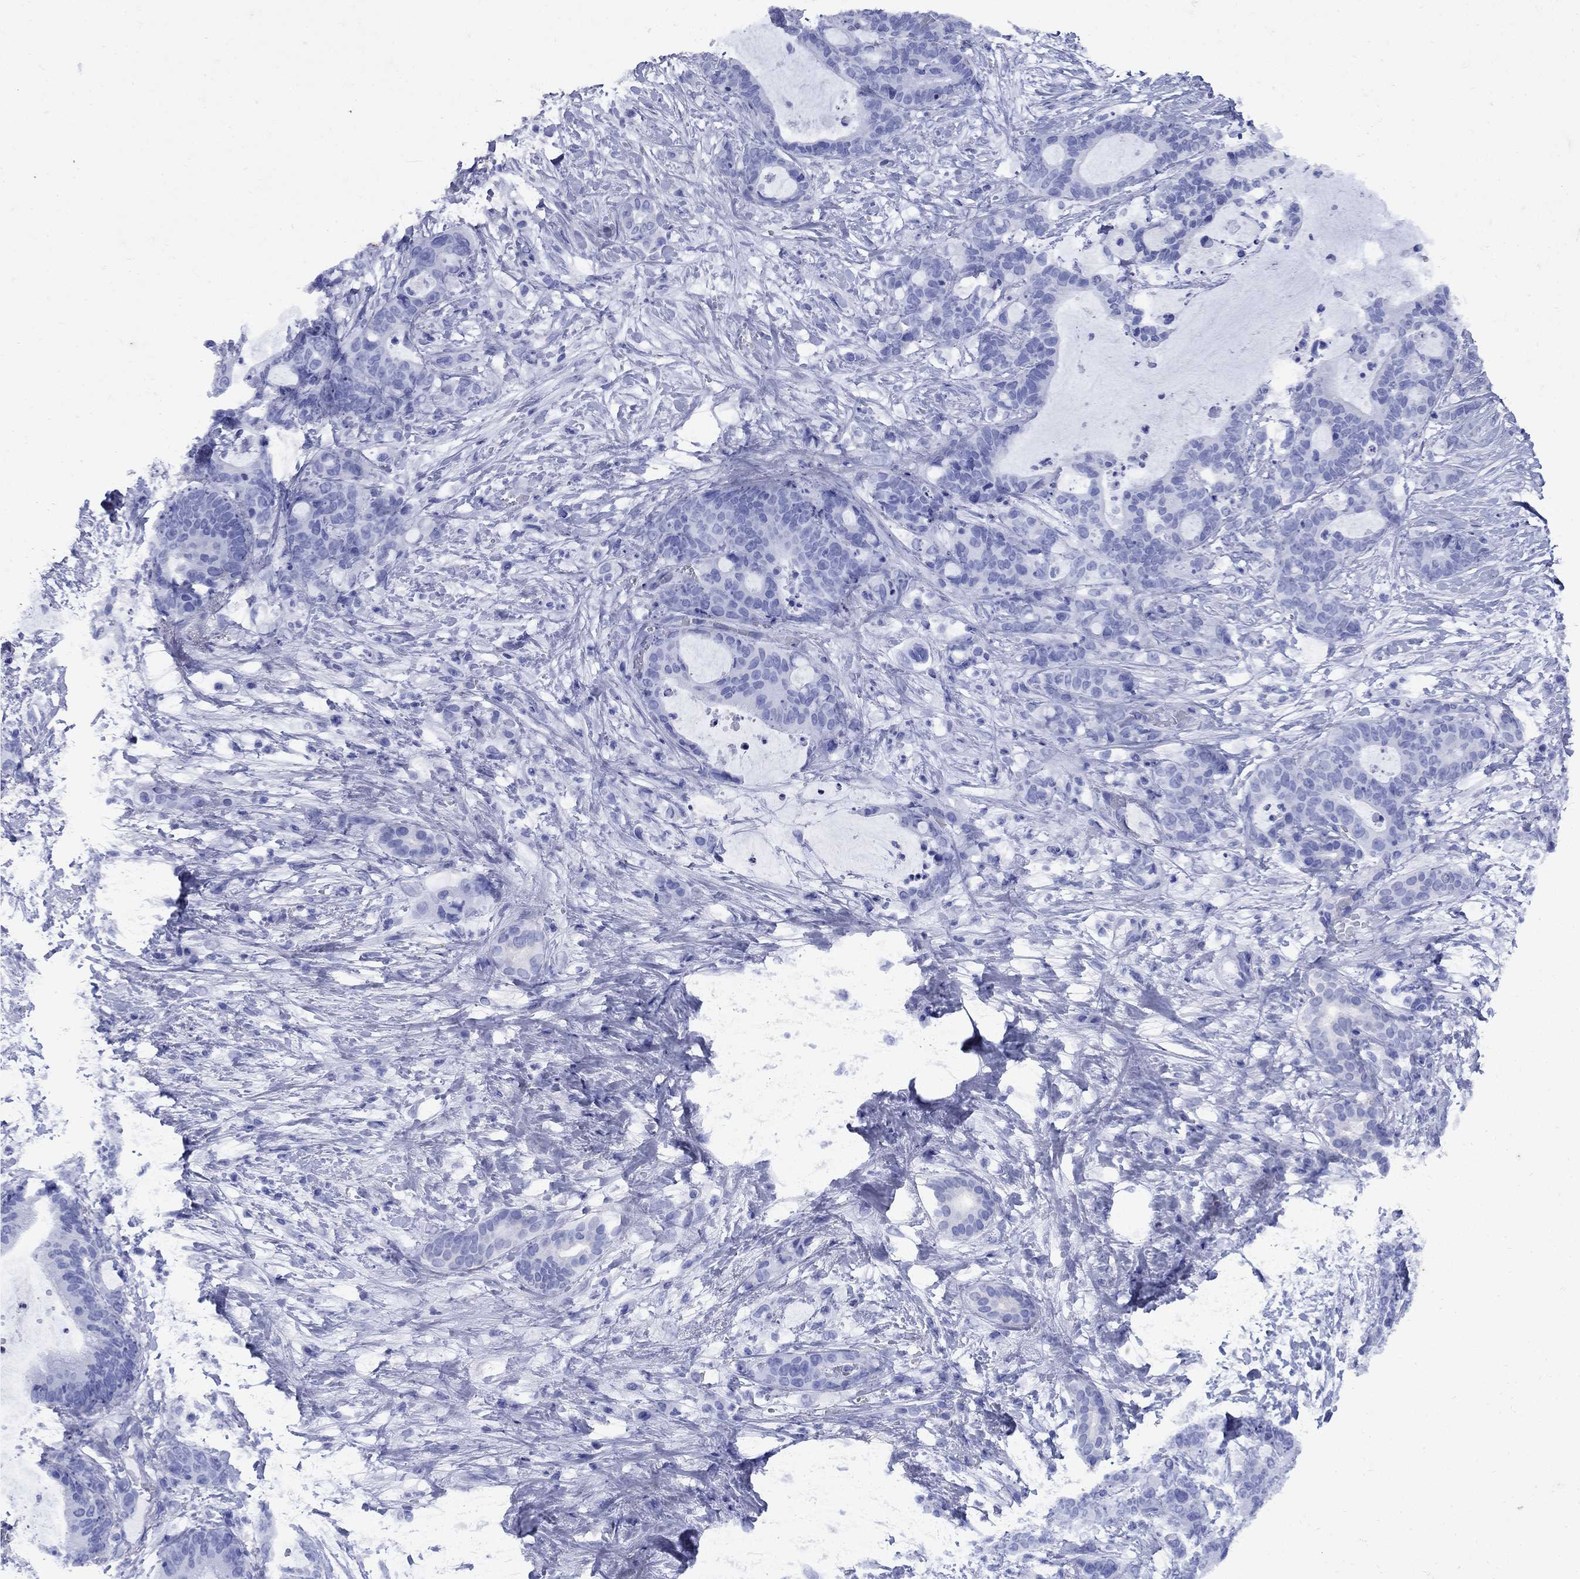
{"staining": {"intensity": "negative", "quantity": "none", "location": "none"}, "tissue": "liver cancer", "cell_type": "Tumor cells", "image_type": "cancer", "snomed": [{"axis": "morphology", "description": "Cholangiocarcinoma"}, {"axis": "topography", "description": "Liver"}], "caption": "DAB immunohistochemical staining of human liver cancer (cholangiocarcinoma) shows no significant staining in tumor cells.", "gene": "CD1A", "patient": {"sex": "female", "age": 73}}